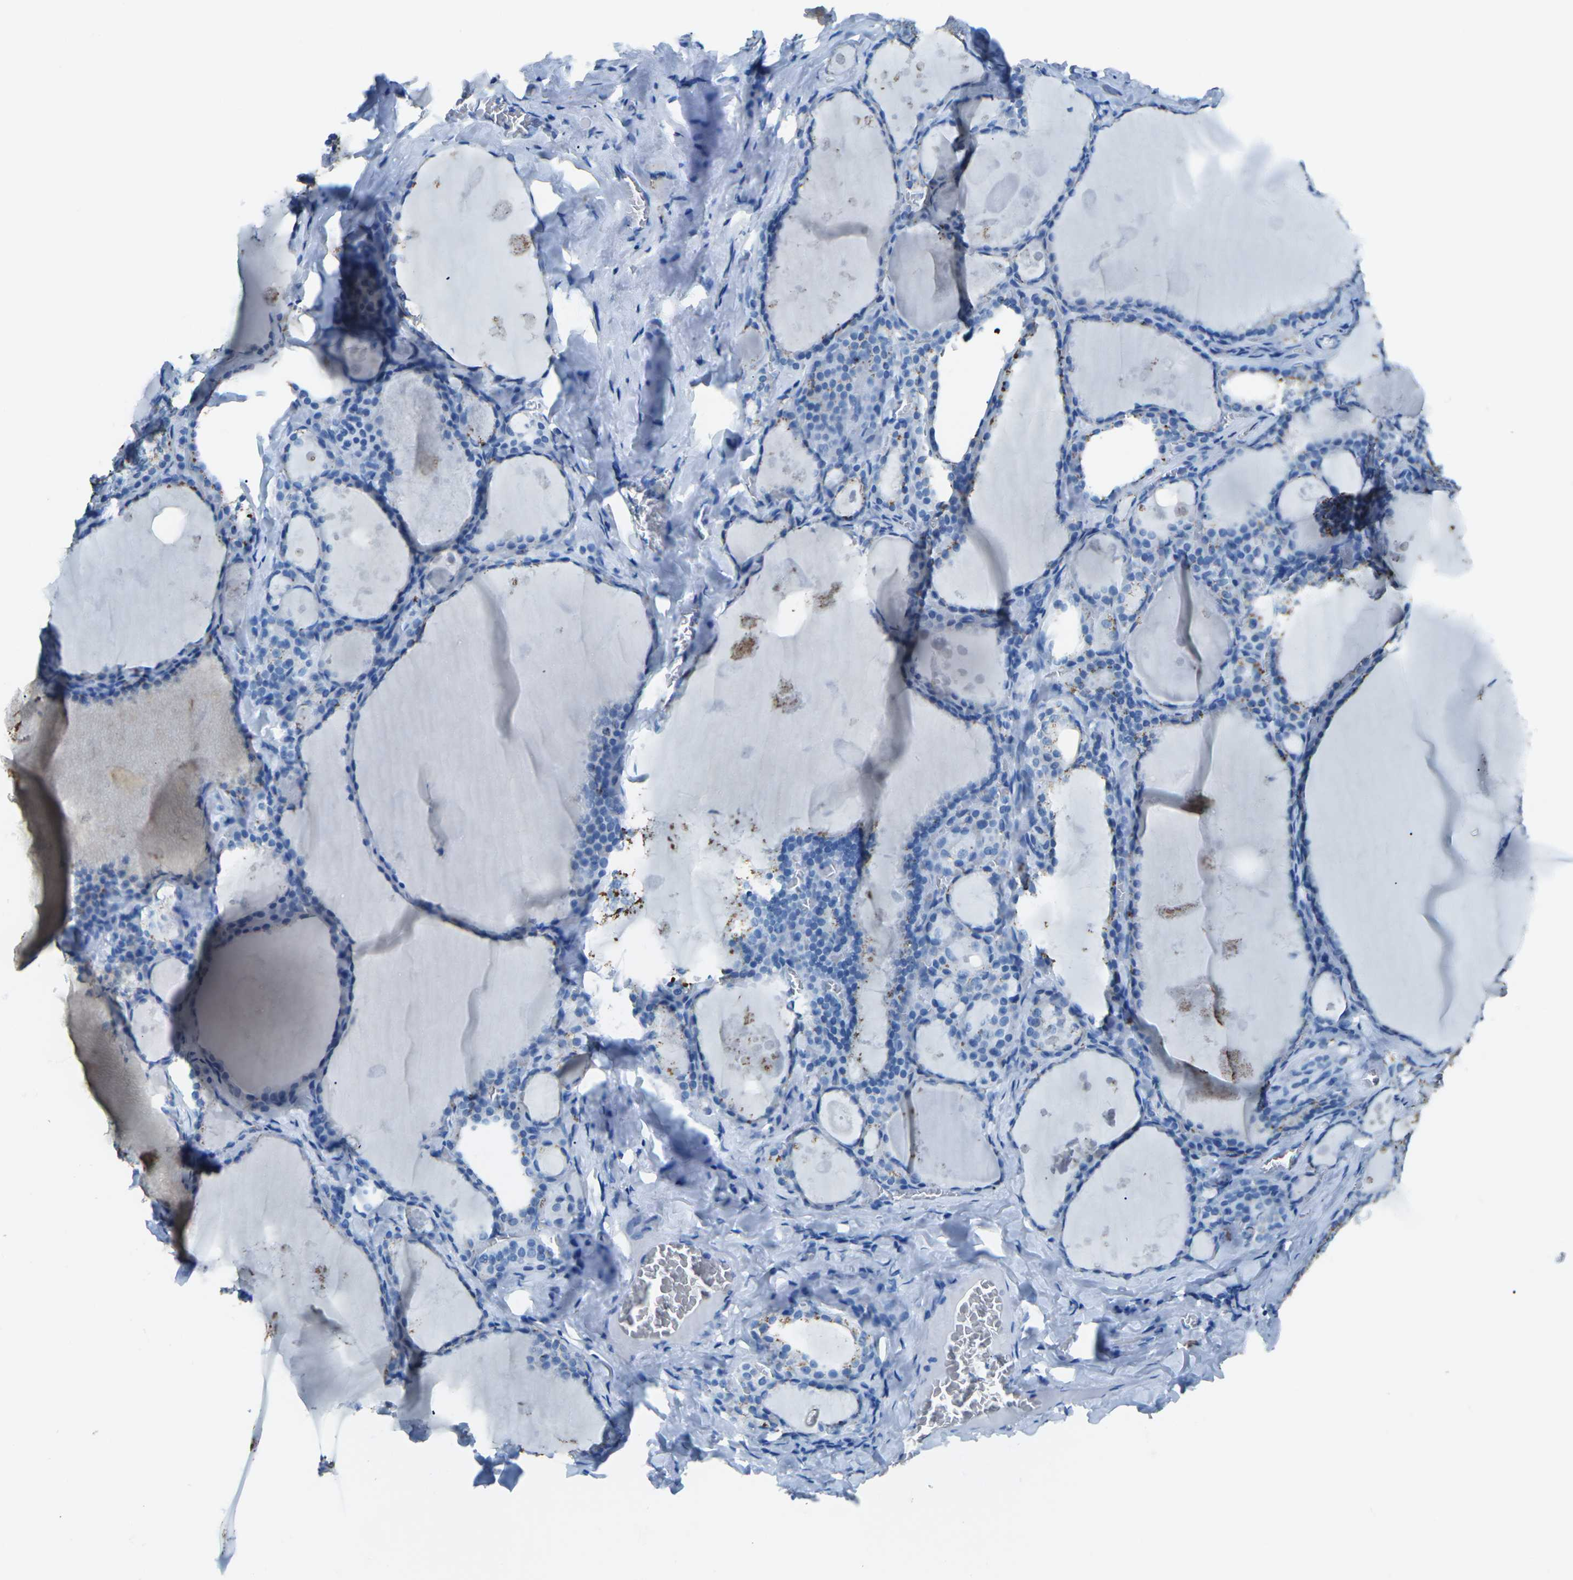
{"staining": {"intensity": "negative", "quantity": "none", "location": "none"}, "tissue": "thyroid gland", "cell_type": "Glandular cells", "image_type": "normal", "snomed": [{"axis": "morphology", "description": "Normal tissue, NOS"}, {"axis": "topography", "description": "Thyroid gland"}], "caption": "Immunohistochemistry image of benign thyroid gland stained for a protein (brown), which exhibits no expression in glandular cells.", "gene": "MYH8", "patient": {"sex": "male", "age": 56}}